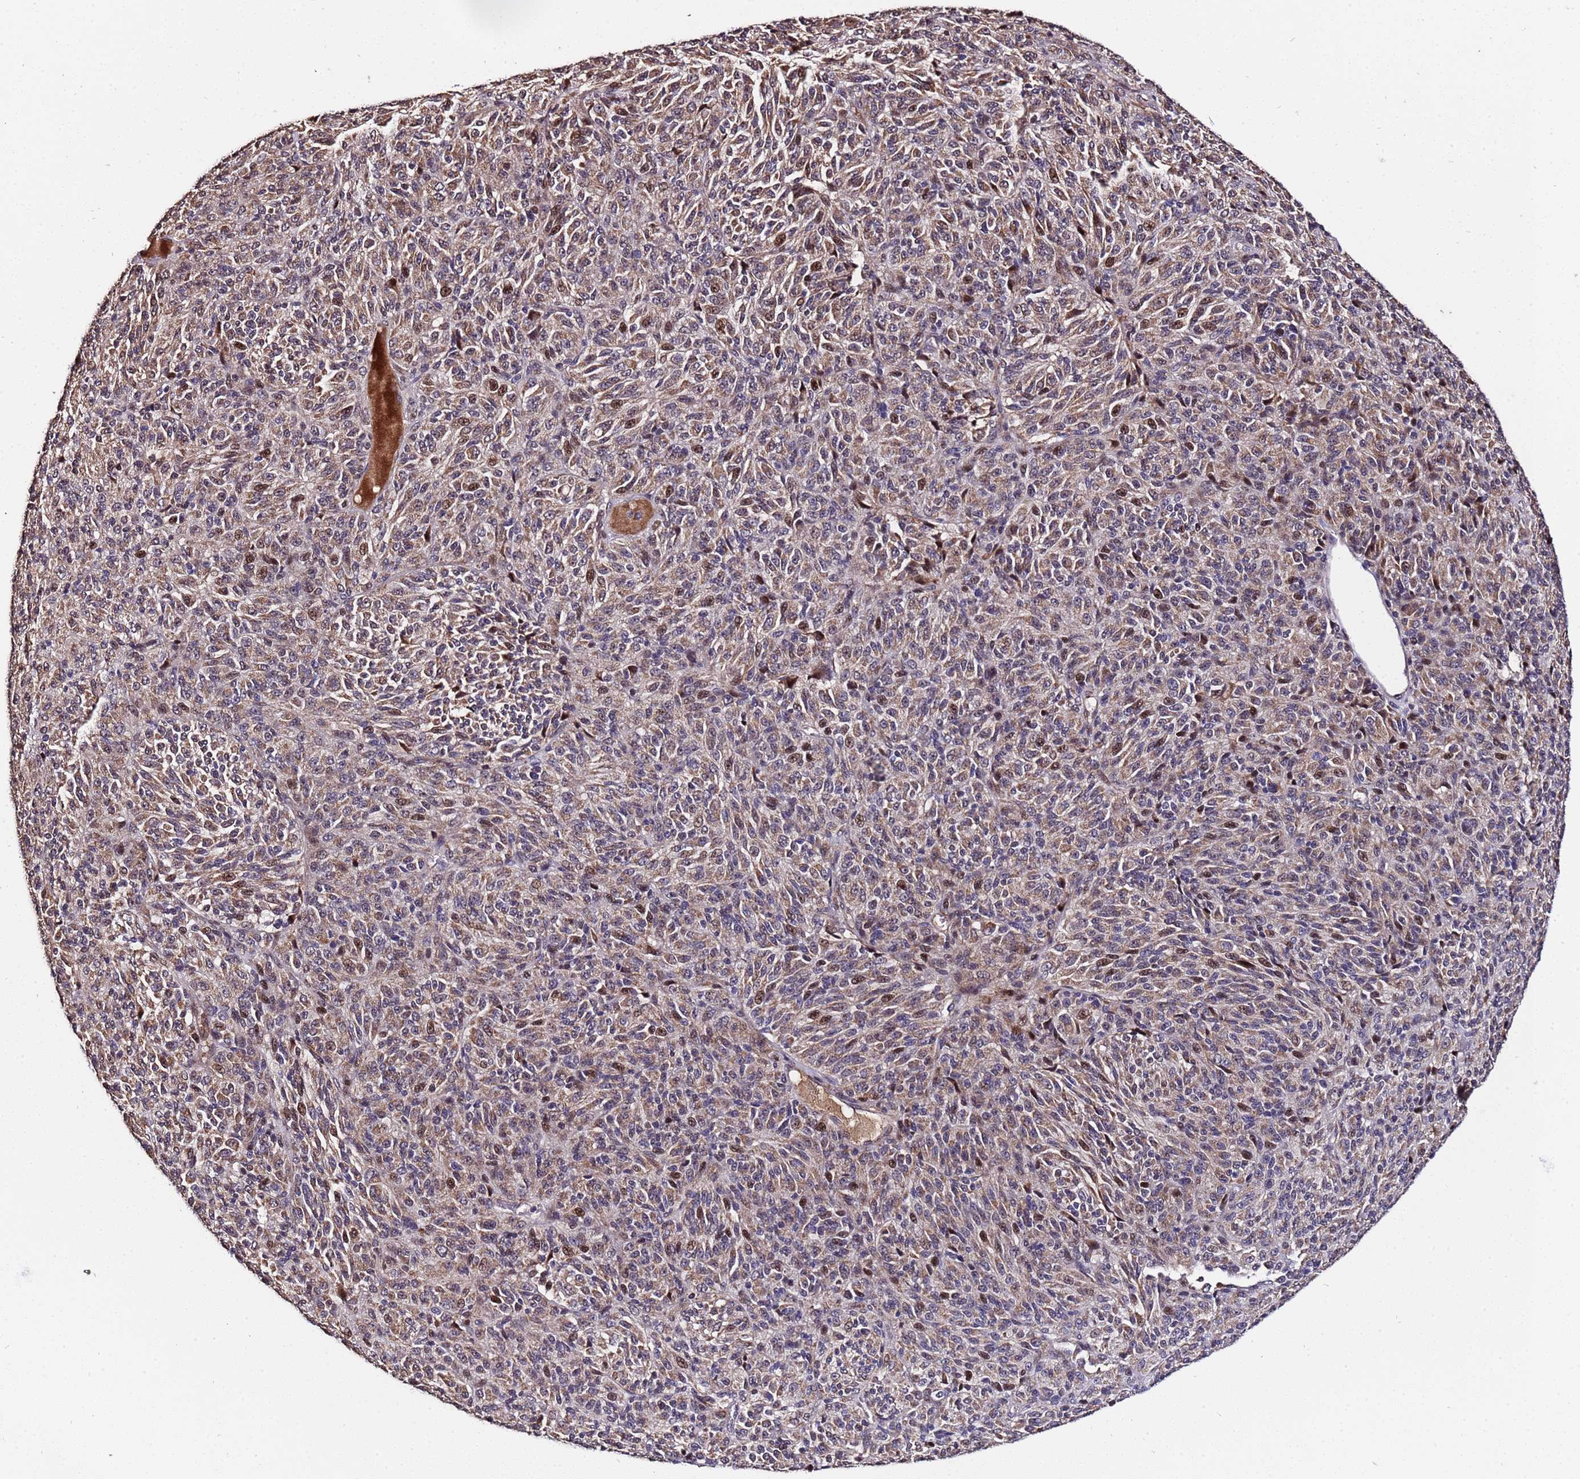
{"staining": {"intensity": "moderate", "quantity": ">75%", "location": "cytoplasmic/membranous,nuclear"}, "tissue": "melanoma", "cell_type": "Tumor cells", "image_type": "cancer", "snomed": [{"axis": "morphology", "description": "Malignant melanoma, Metastatic site"}, {"axis": "topography", "description": "Brain"}], "caption": "Protein staining of malignant melanoma (metastatic site) tissue shows moderate cytoplasmic/membranous and nuclear expression in about >75% of tumor cells.", "gene": "WNK4", "patient": {"sex": "female", "age": 56}}